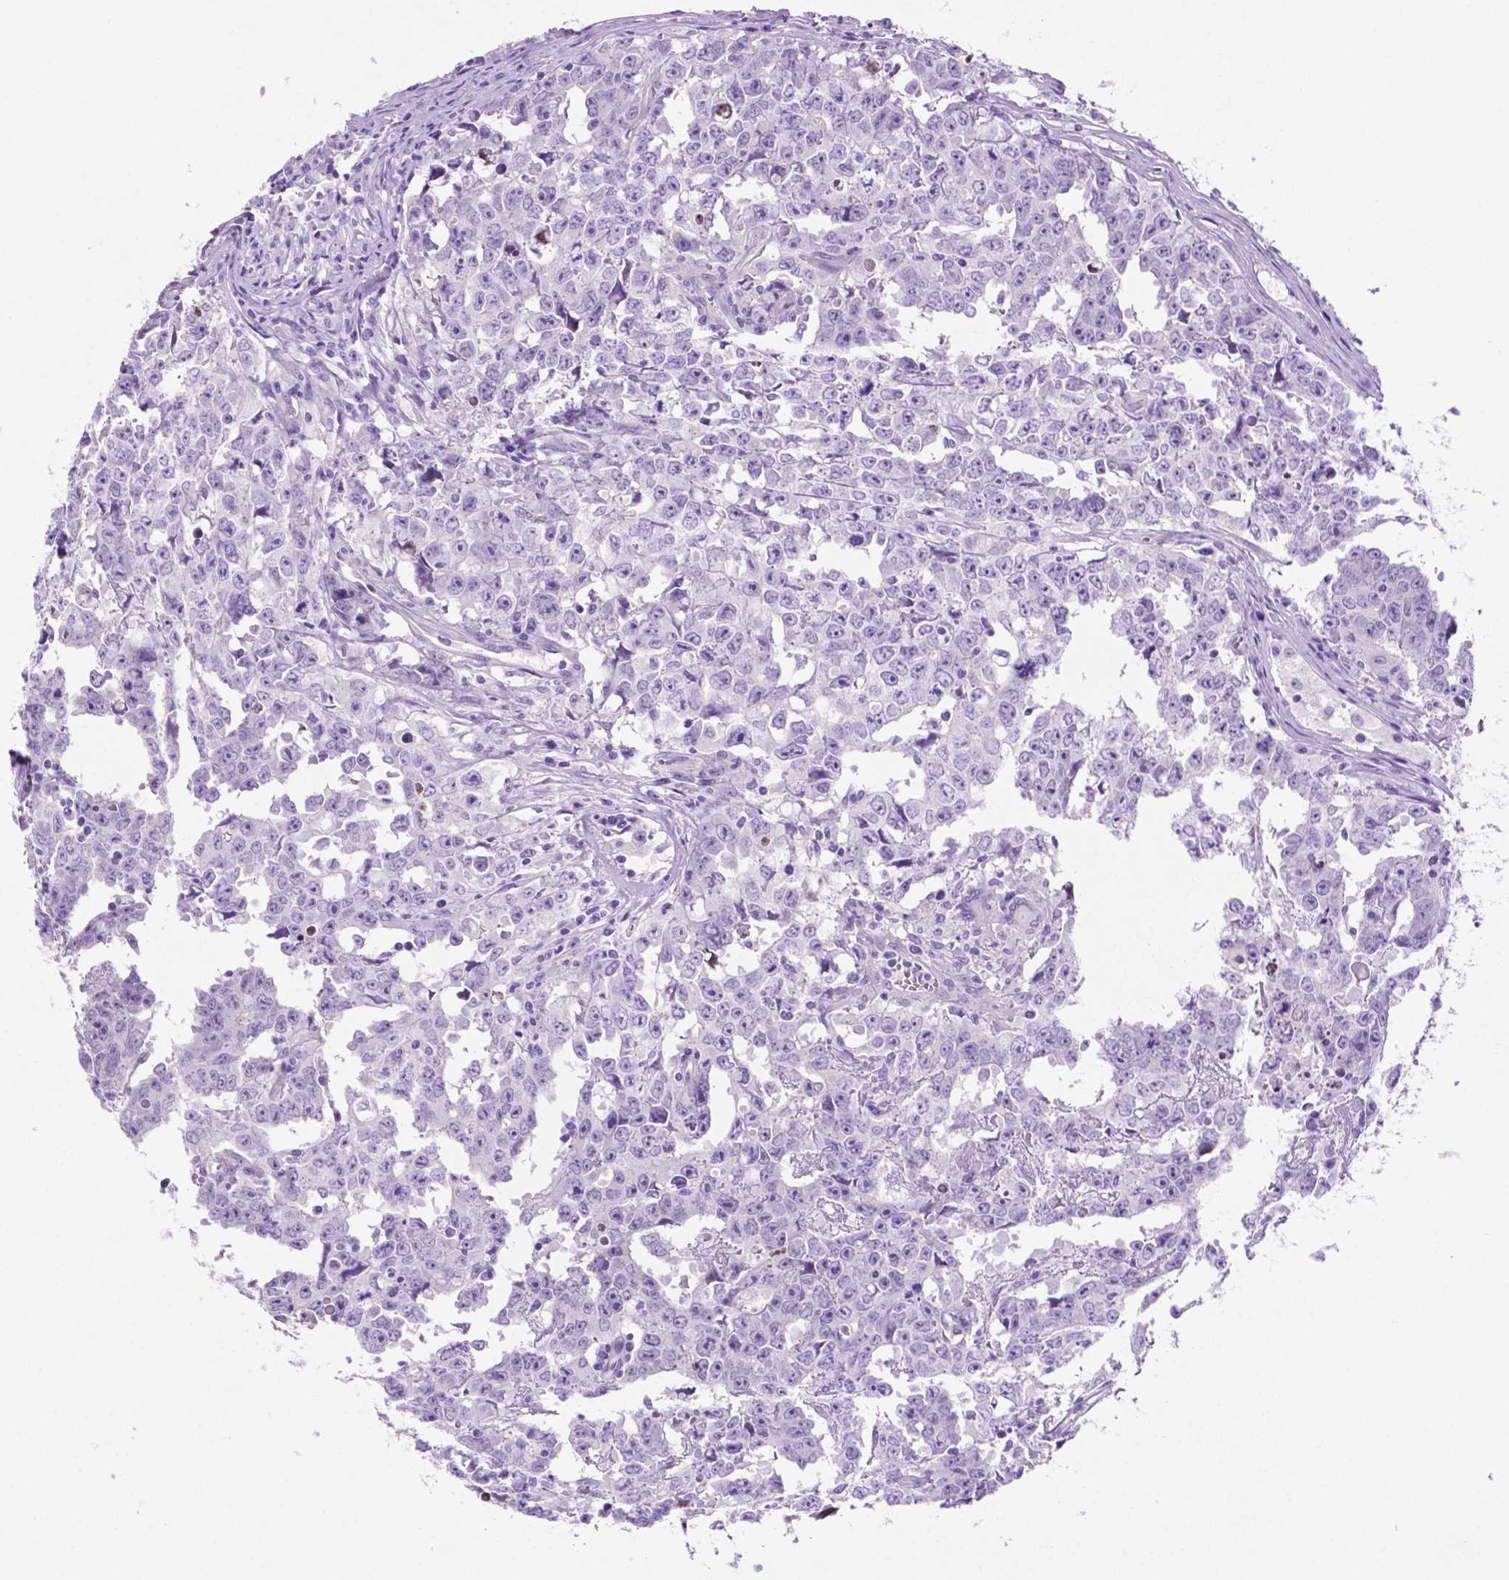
{"staining": {"intensity": "negative", "quantity": "none", "location": "none"}, "tissue": "testis cancer", "cell_type": "Tumor cells", "image_type": "cancer", "snomed": [{"axis": "morphology", "description": "Carcinoma, Embryonal, NOS"}, {"axis": "topography", "description": "Testis"}], "caption": "Immunohistochemistry image of human embryonal carcinoma (testis) stained for a protein (brown), which displays no positivity in tumor cells.", "gene": "ASPG", "patient": {"sex": "male", "age": 22}}